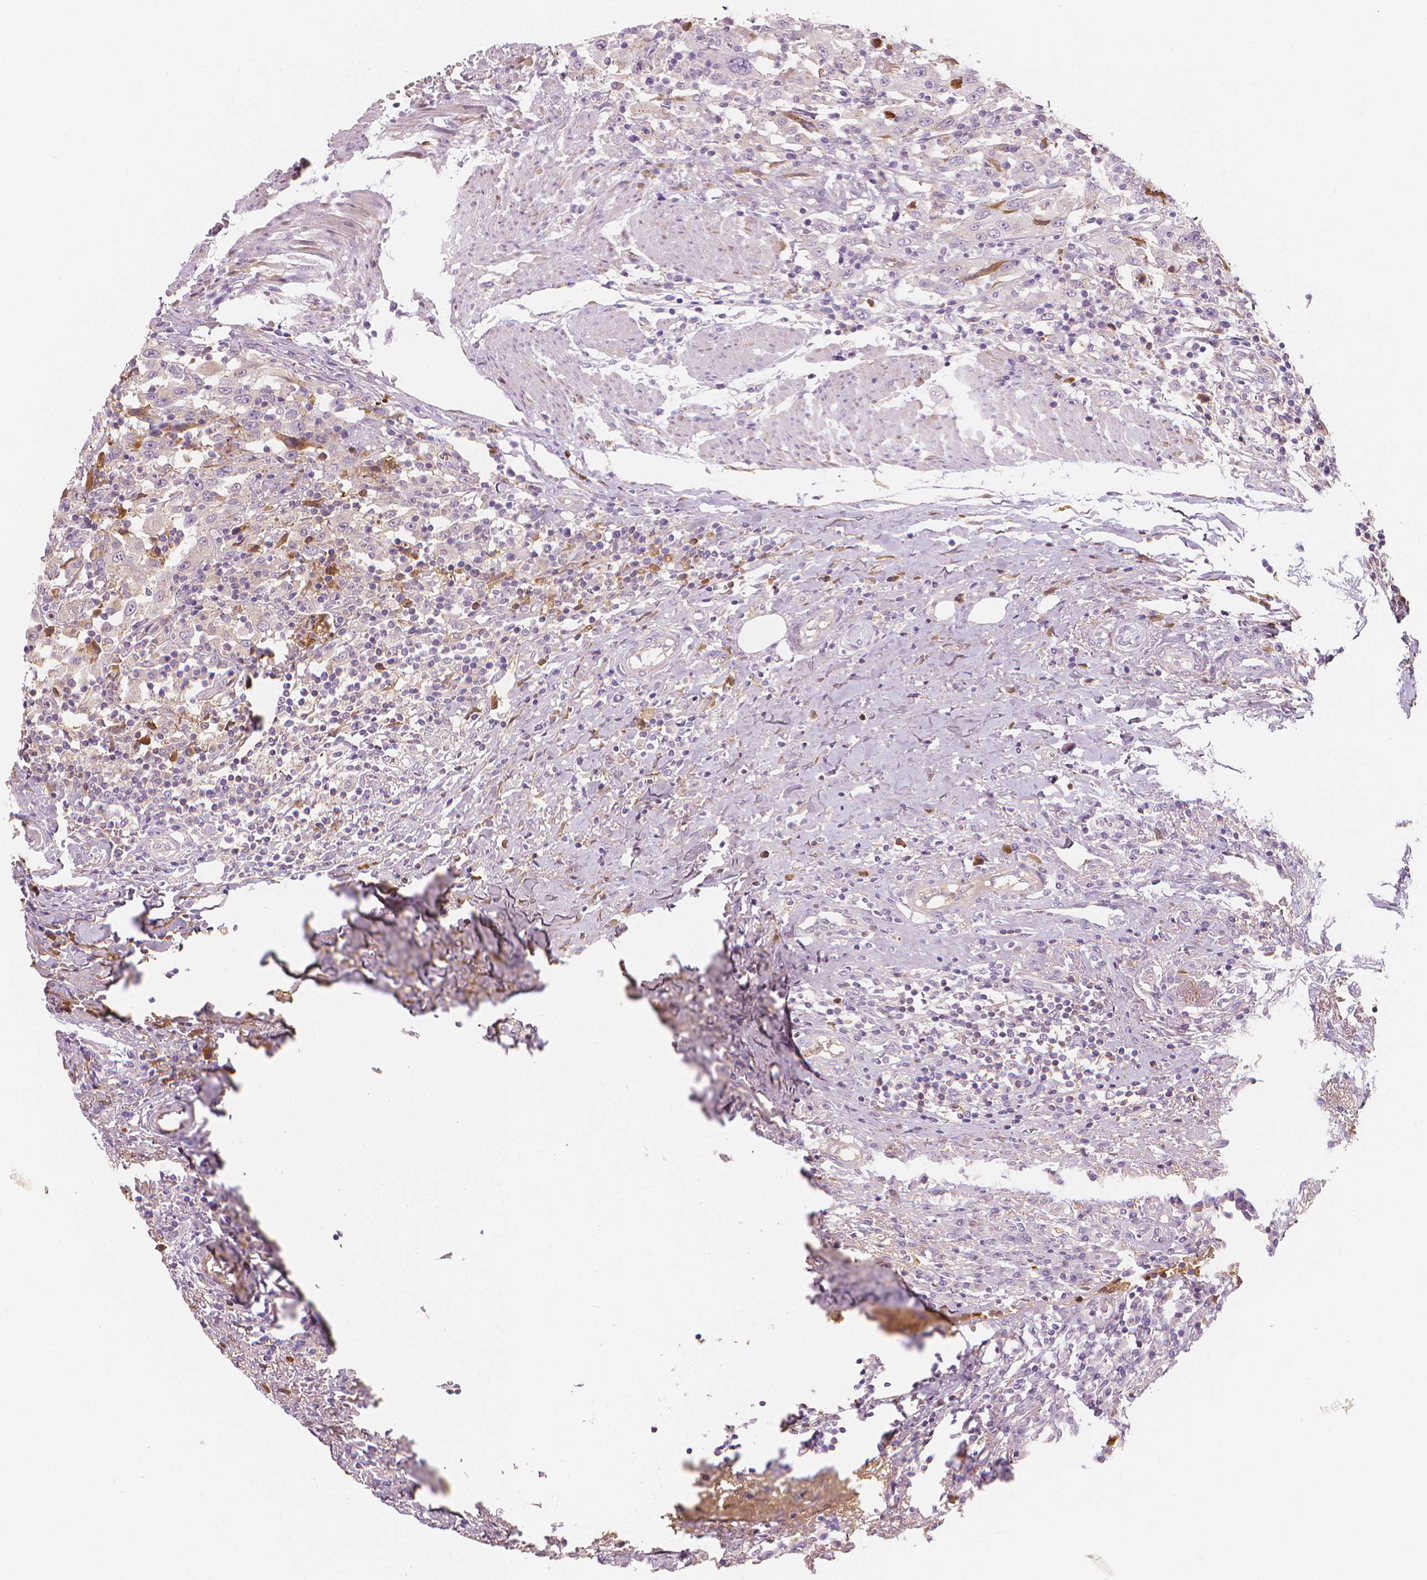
{"staining": {"intensity": "negative", "quantity": "none", "location": "none"}, "tissue": "urothelial cancer", "cell_type": "Tumor cells", "image_type": "cancer", "snomed": [{"axis": "morphology", "description": "Urothelial carcinoma, High grade"}, {"axis": "topography", "description": "Urinary bladder"}], "caption": "High power microscopy histopathology image of an immunohistochemistry (IHC) micrograph of urothelial cancer, revealing no significant expression in tumor cells.", "gene": "APOA4", "patient": {"sex": "male", "age": 61}}